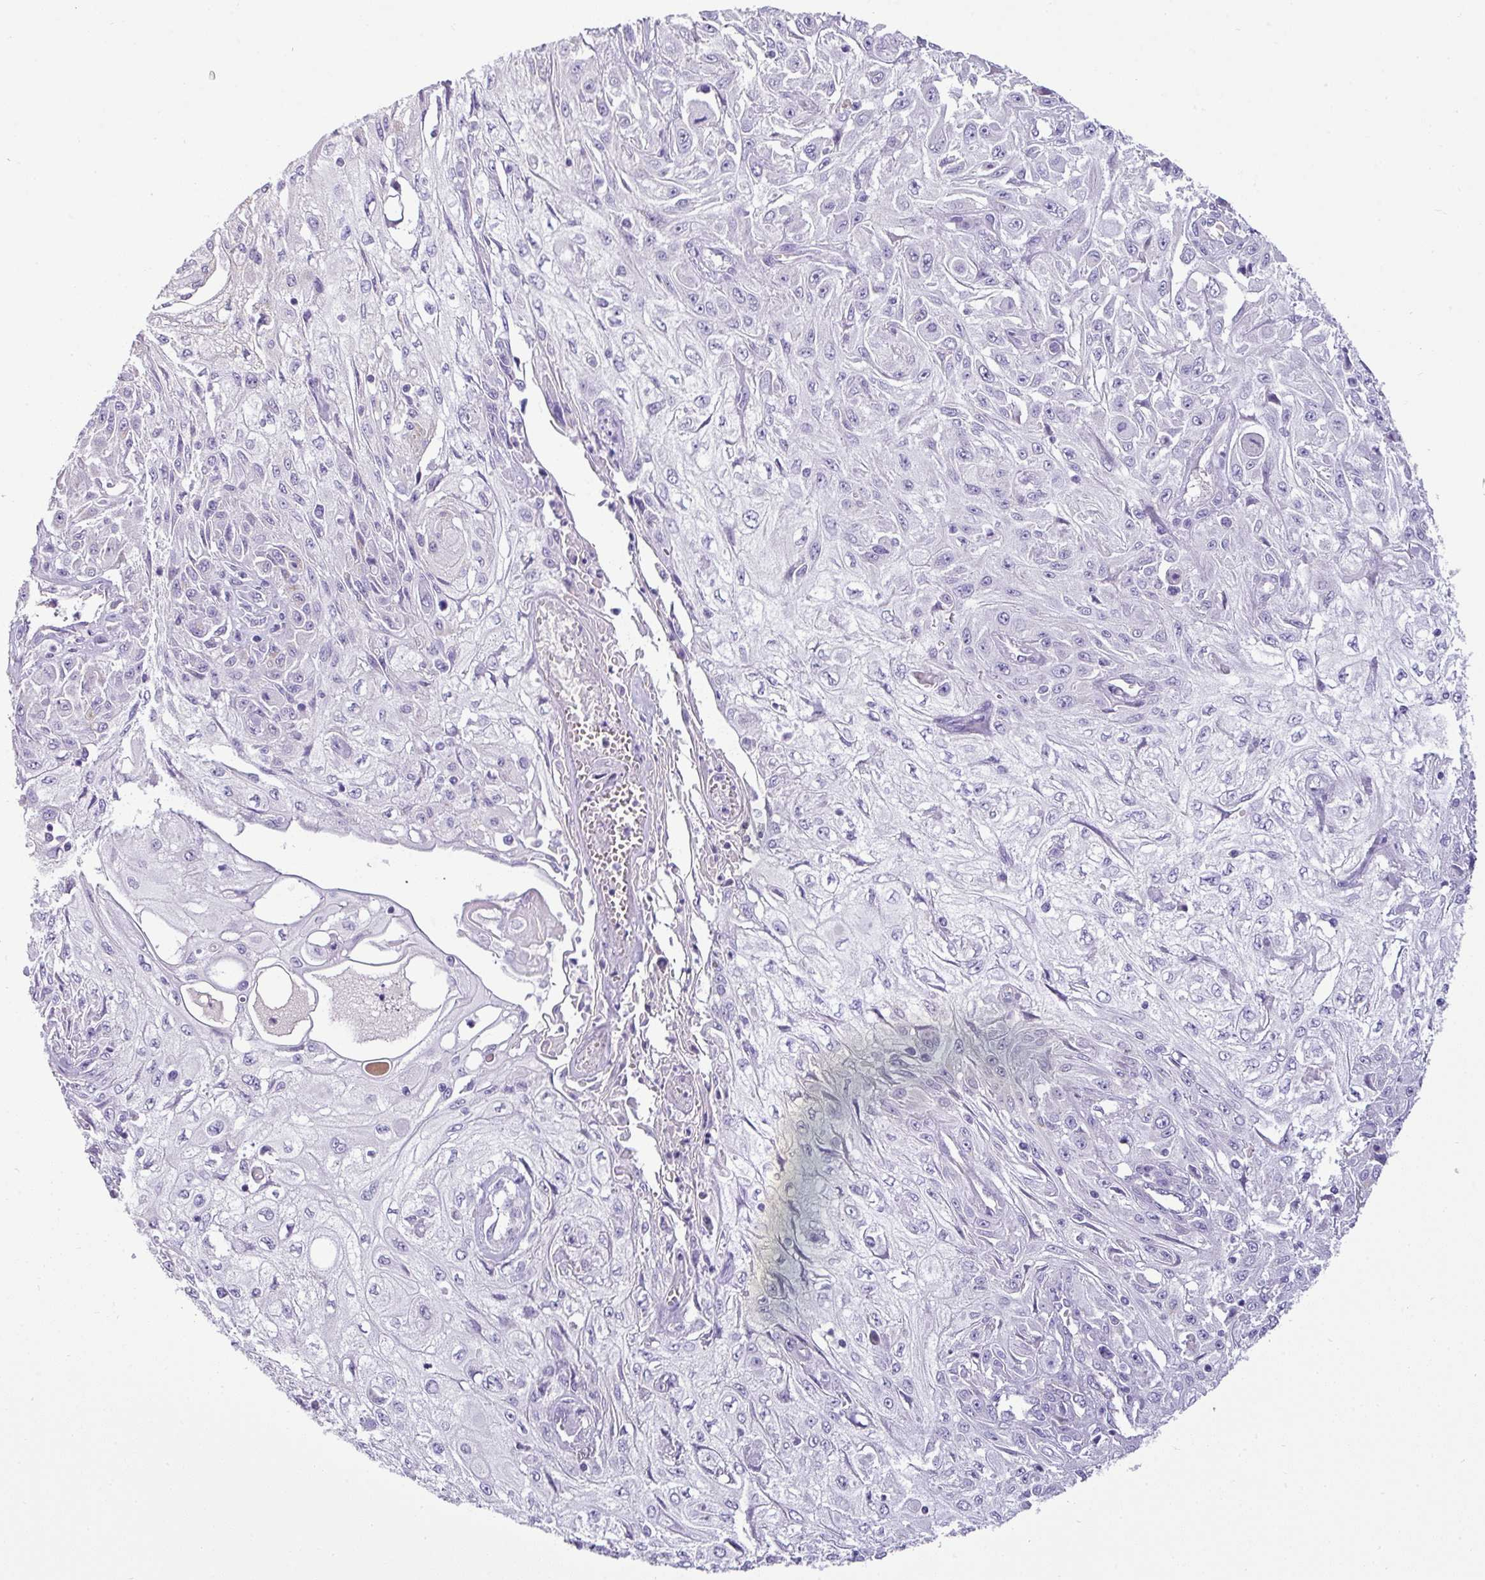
{"staining": {"intensity": "negative", "quantity": "none", "location": "none"}, "tissue": "skin cancer", "cell_type": "Tumor cells", "image_type": "cancer", "snomed": [{"axis": "morphology", "description": "Squamous cell carcinoma, NOS"}, {"axis": "morphology", "description": "Squamous cell carcinoma, metastatic, NOS"}, {"axis": "topography", "description": "Skin"}, {"axis": "topography", "description": "Lymph node"}], "caption": "A photomicrograph of skin cancer (squamous cell carcinoma) stained for a protein demonstrates no brown staining in tumor cells.", "gene": "VCX2", "patient": {"sex": "male", "age": 75}}